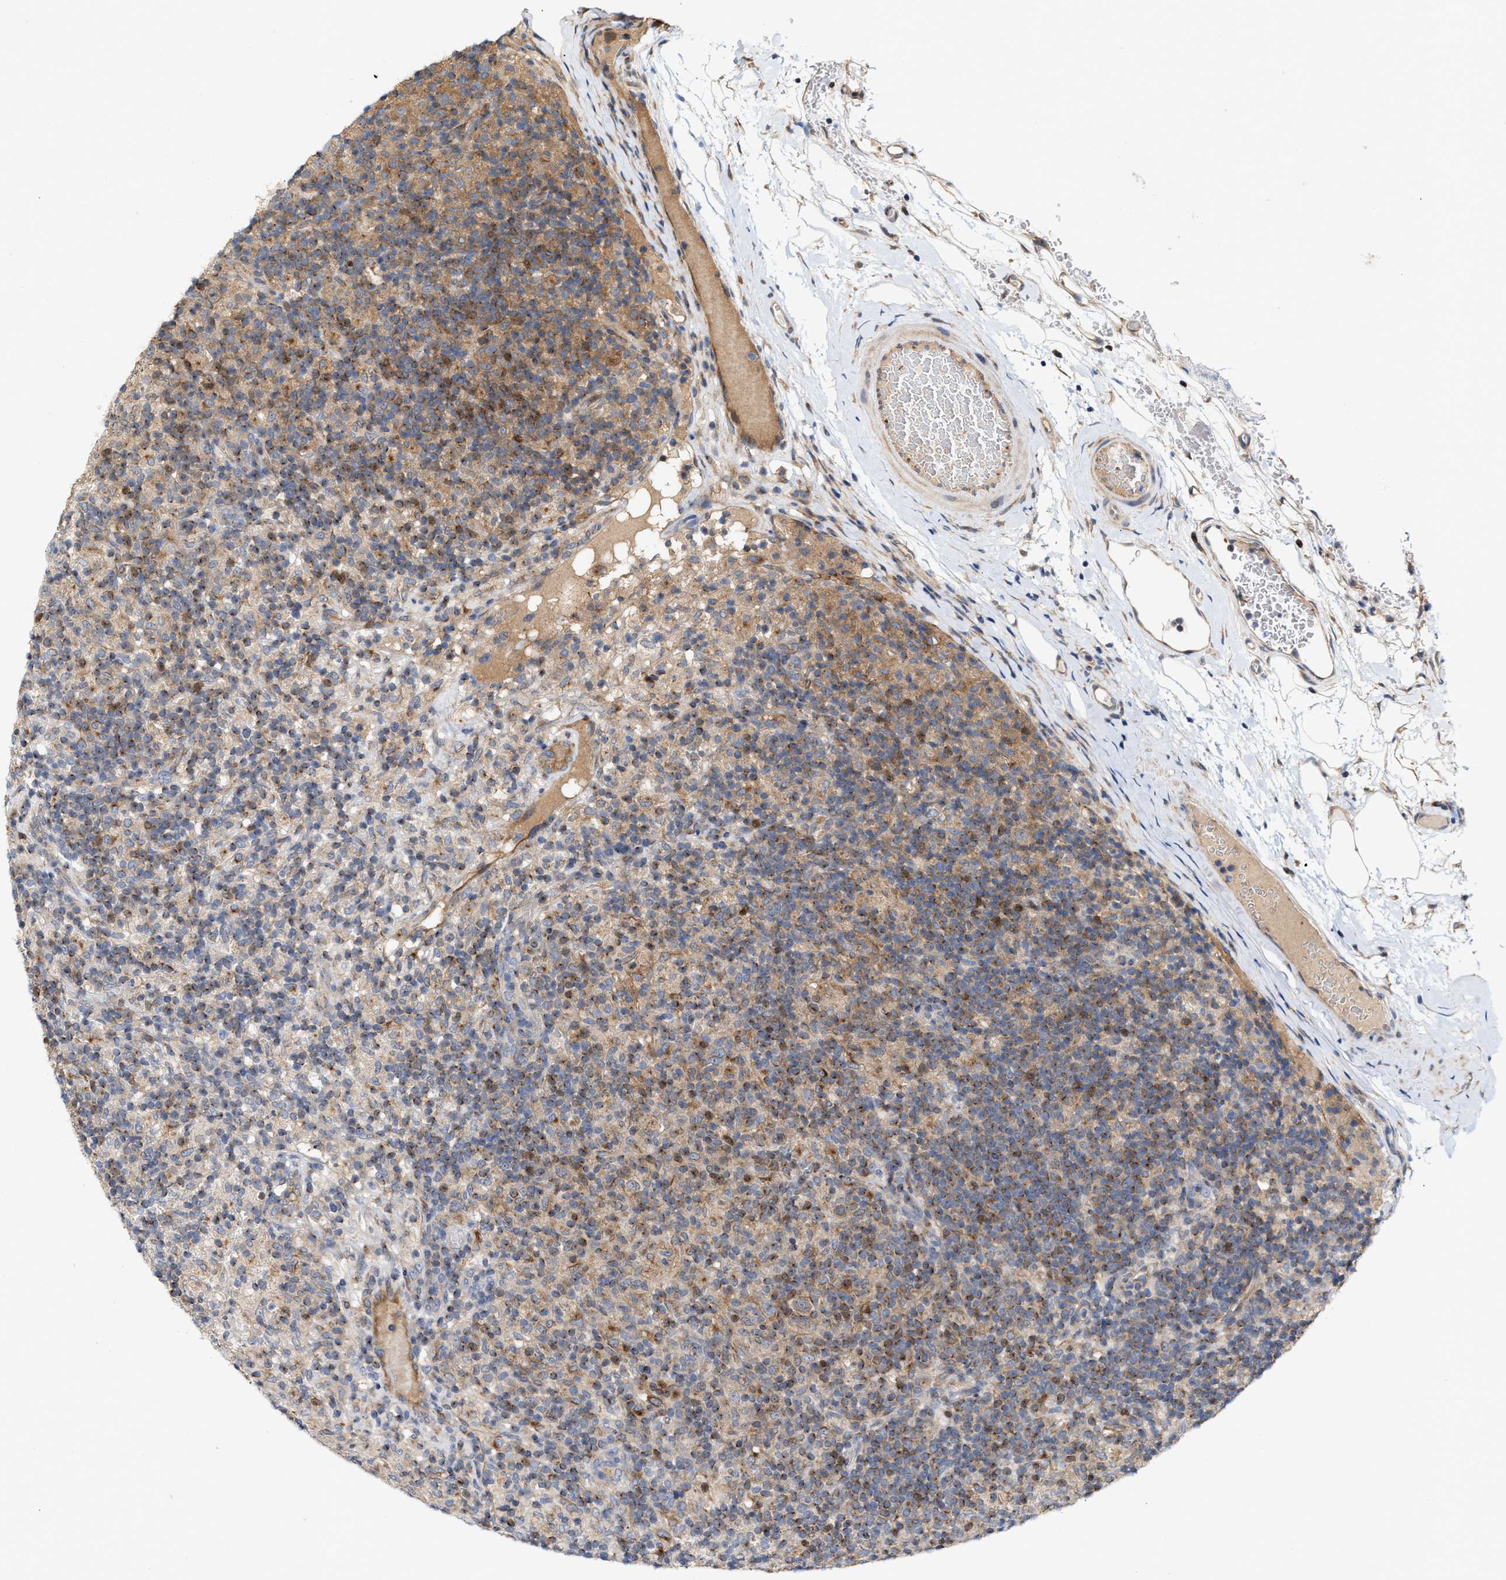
{"staining": {"intensity": "negative", "quantity": "none", "location": "none"}, "tissue": "lymphoma", "cell_type": "Tumor cells", "image_type": "cancer", "snomed": [{"axis": "morphology", "description": "Hodgkin's disease, NOS"}, {"axis": "topography", "description": "Lymph node"}], "caption": "Image shows no significant protein positivity in tumor cells of Hodgkin's disease.", "gene": "BBLN", "patient": {"sex": "male", "age": 70}}